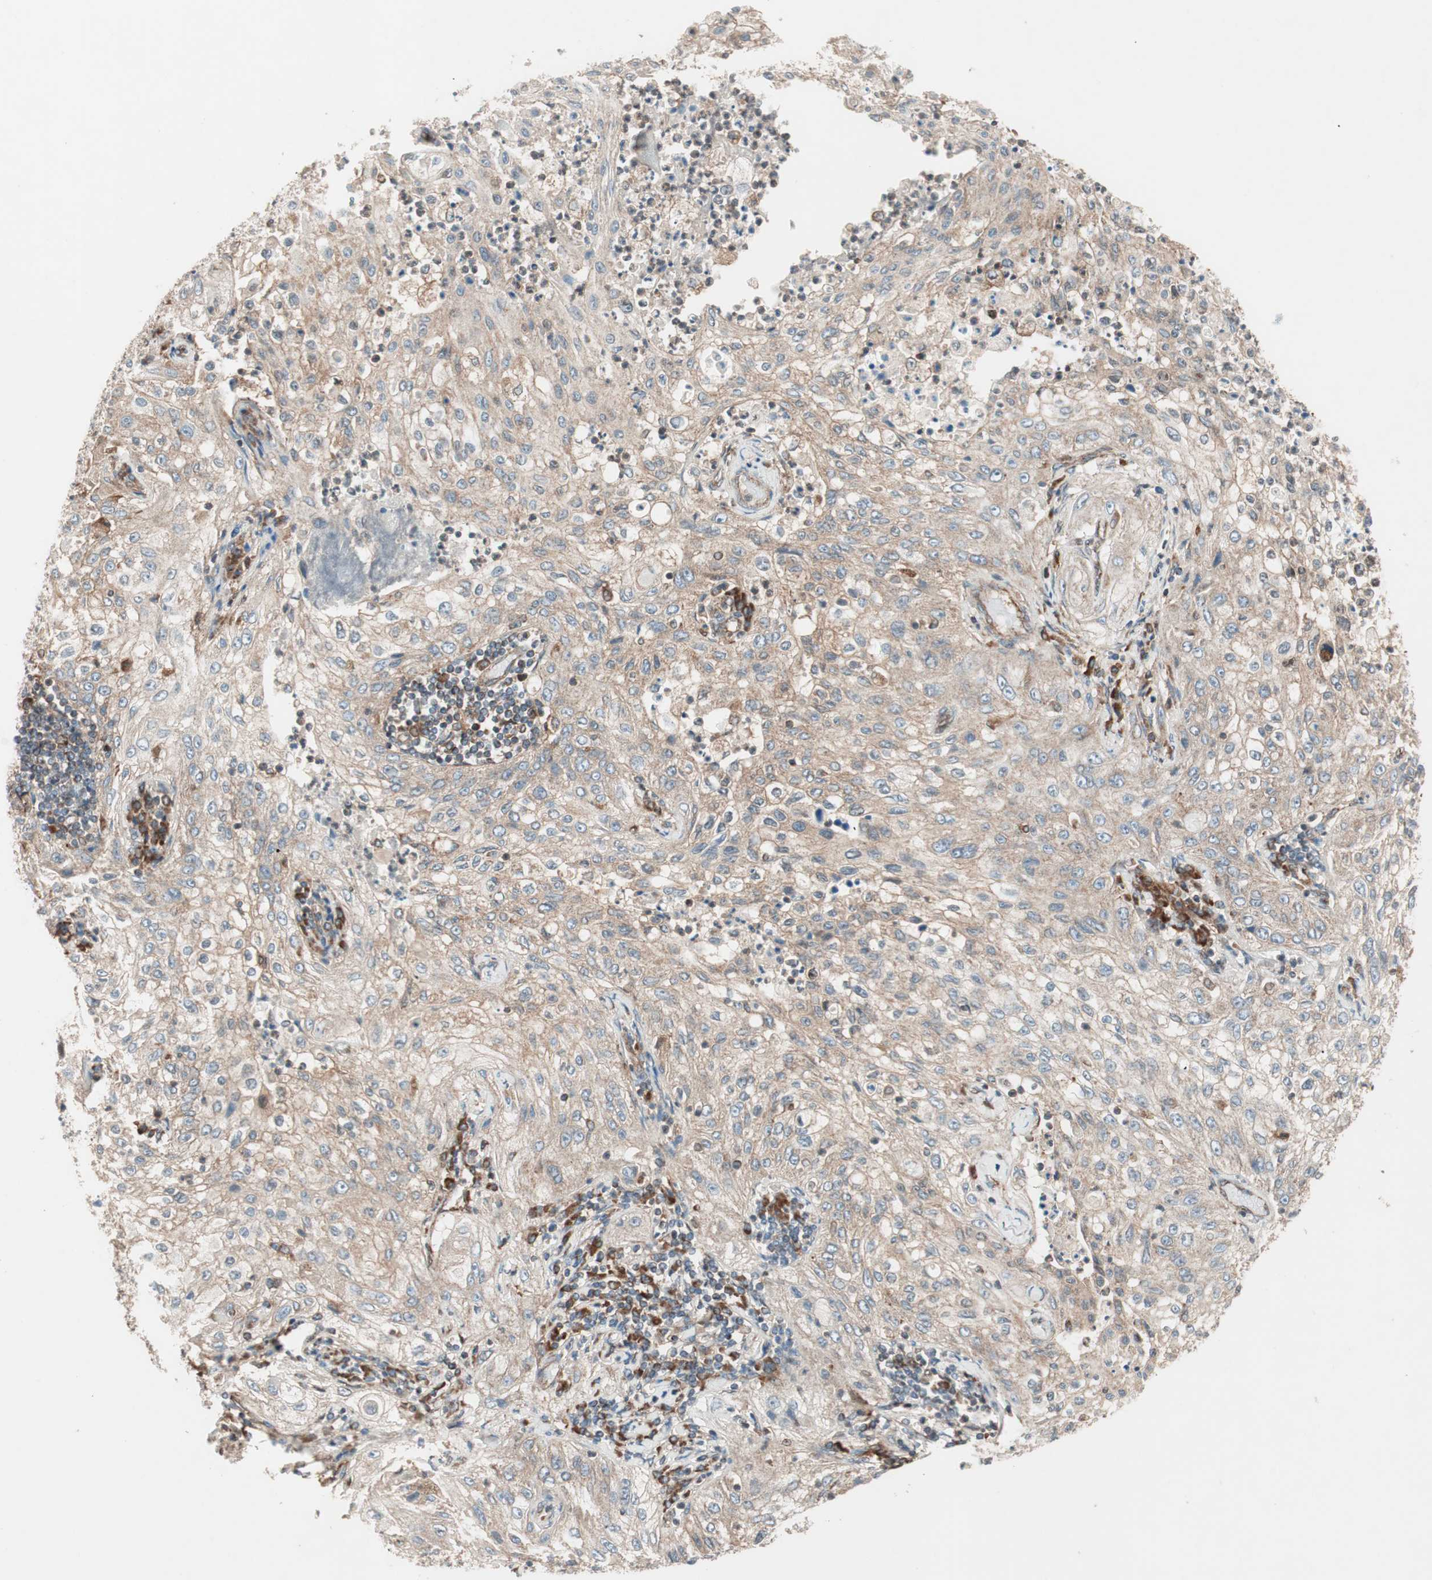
{"staining": {"intensity": "moderate", "quantity": ">75%", "location": "cytoplasmic/membranous"}, "tissue": "lung cancer", "cell_type": "Tumor cells", "image_type": "cancer", "snomed": [{"axis": "morphology", "description": "Inflammation, NOS"}, {"axis": "morphology", "description": "Squamous cell carcinoma, NOS"}, {"axis": "topography", "description": "Lymph node"}, {"axis": "topography", "description": "Soft tissue"}, {"axis": "topography", "description": "Lung"}], "caption": "Protein expression analysis of lung cancer shows moderate cytoplasmic/membranous staining in approximately >75% of tumor cells.", "gene": "RAB5A", "patient": {"sex": "male", "age": 66}}